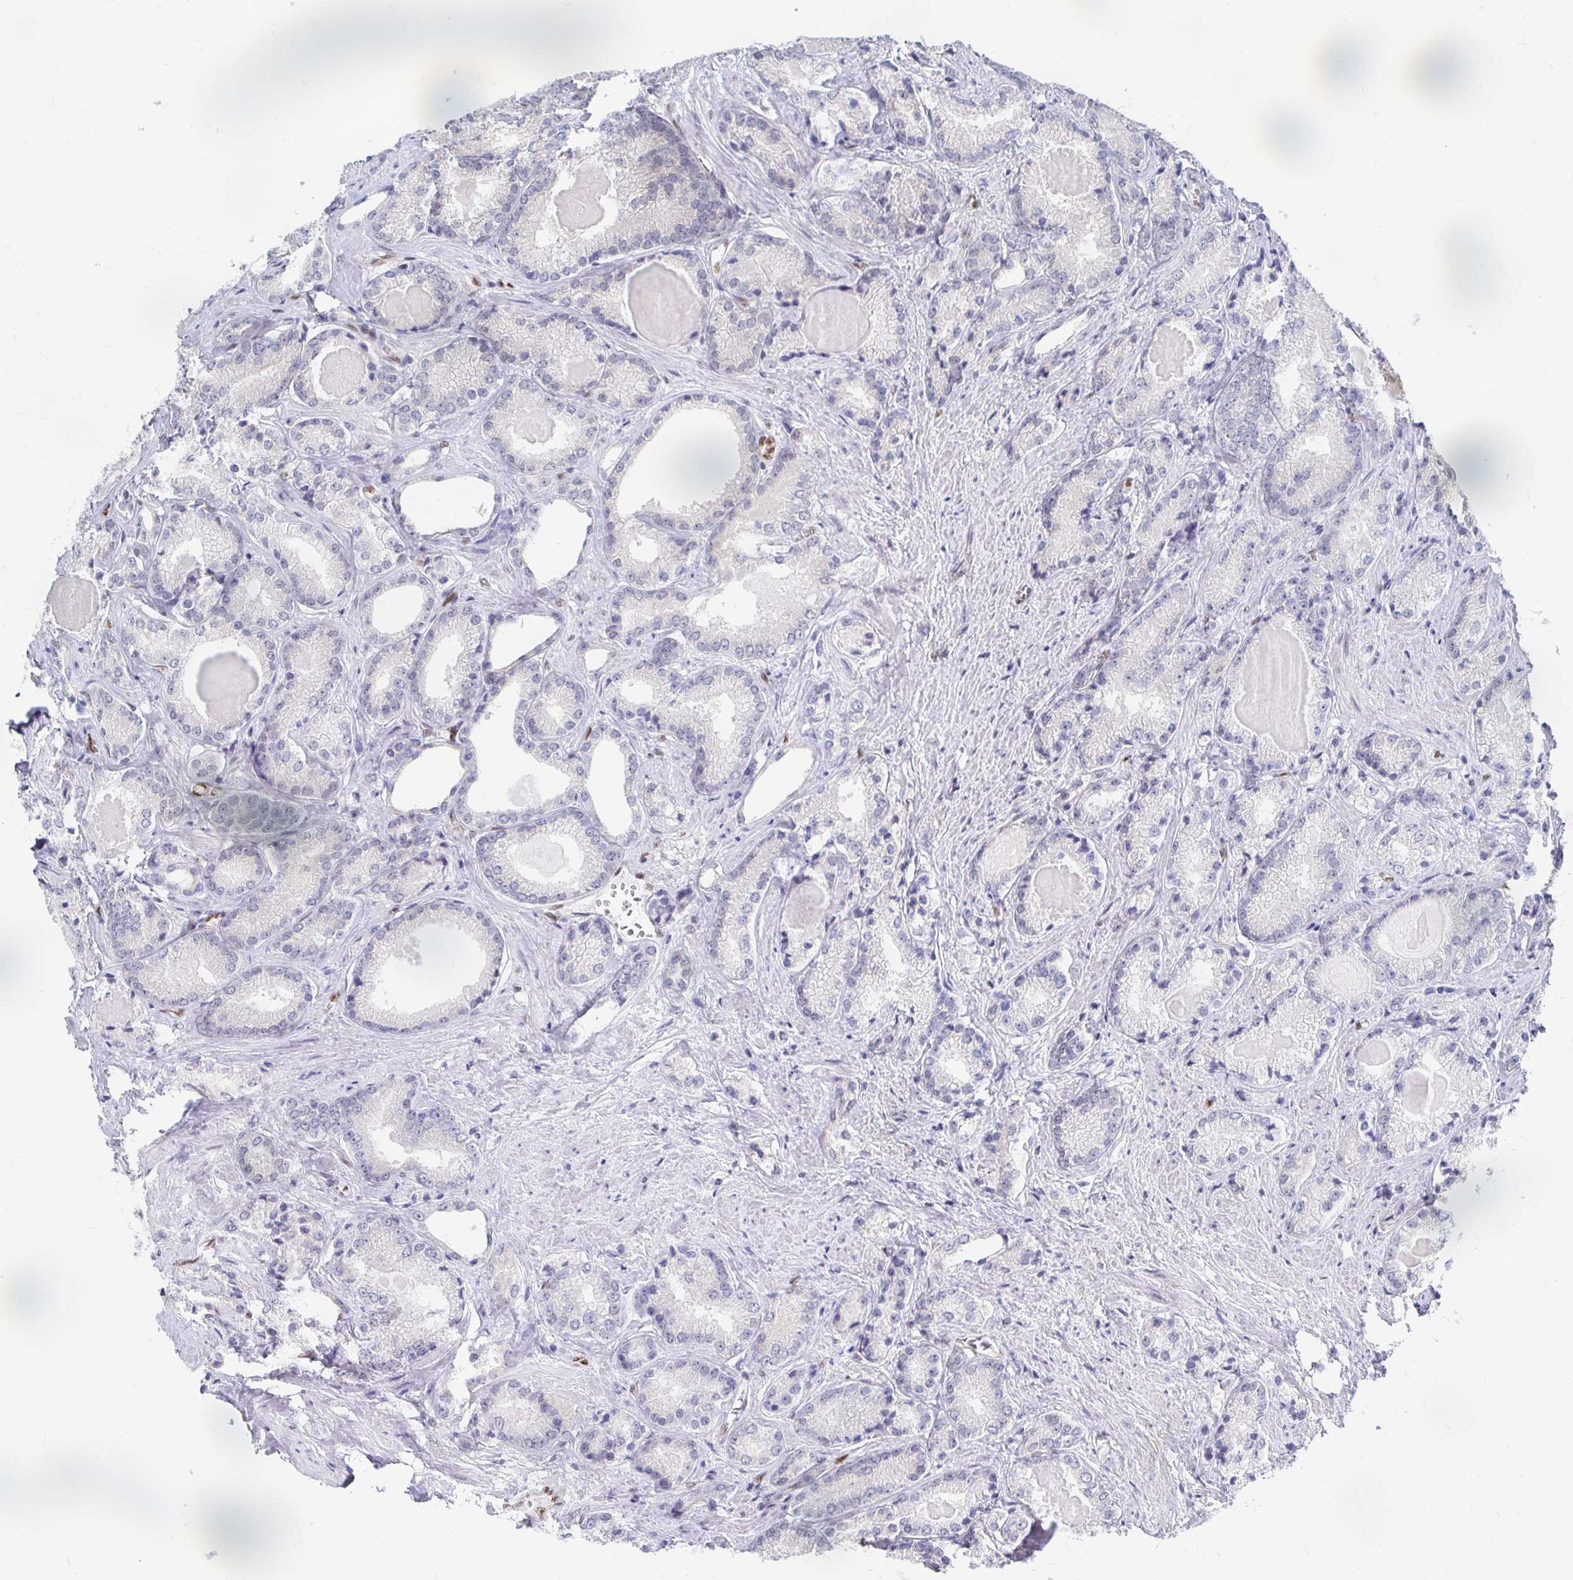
{"staining": {"intensity": "negative", "quantity": "none", "location": "none"}, "tissue": "prostate cancer", "cell_type": "Tumor cells", "image_type": "cancer", "snomed": [{"axis": "morphology", "description": "Adenocarcinoma, NOS"}, {"axis": "morphology", "description": "Adenocarcinoma, Low grade"}, {"axis": "topography", "description": "Prostate"}], "caption": "Prostate adenocarcinoma stained for a protein using immunohistochemistry shows no staining tumor cells.", "gene": "CLIC3", "patient": {"sex": "male", "age": 68}}